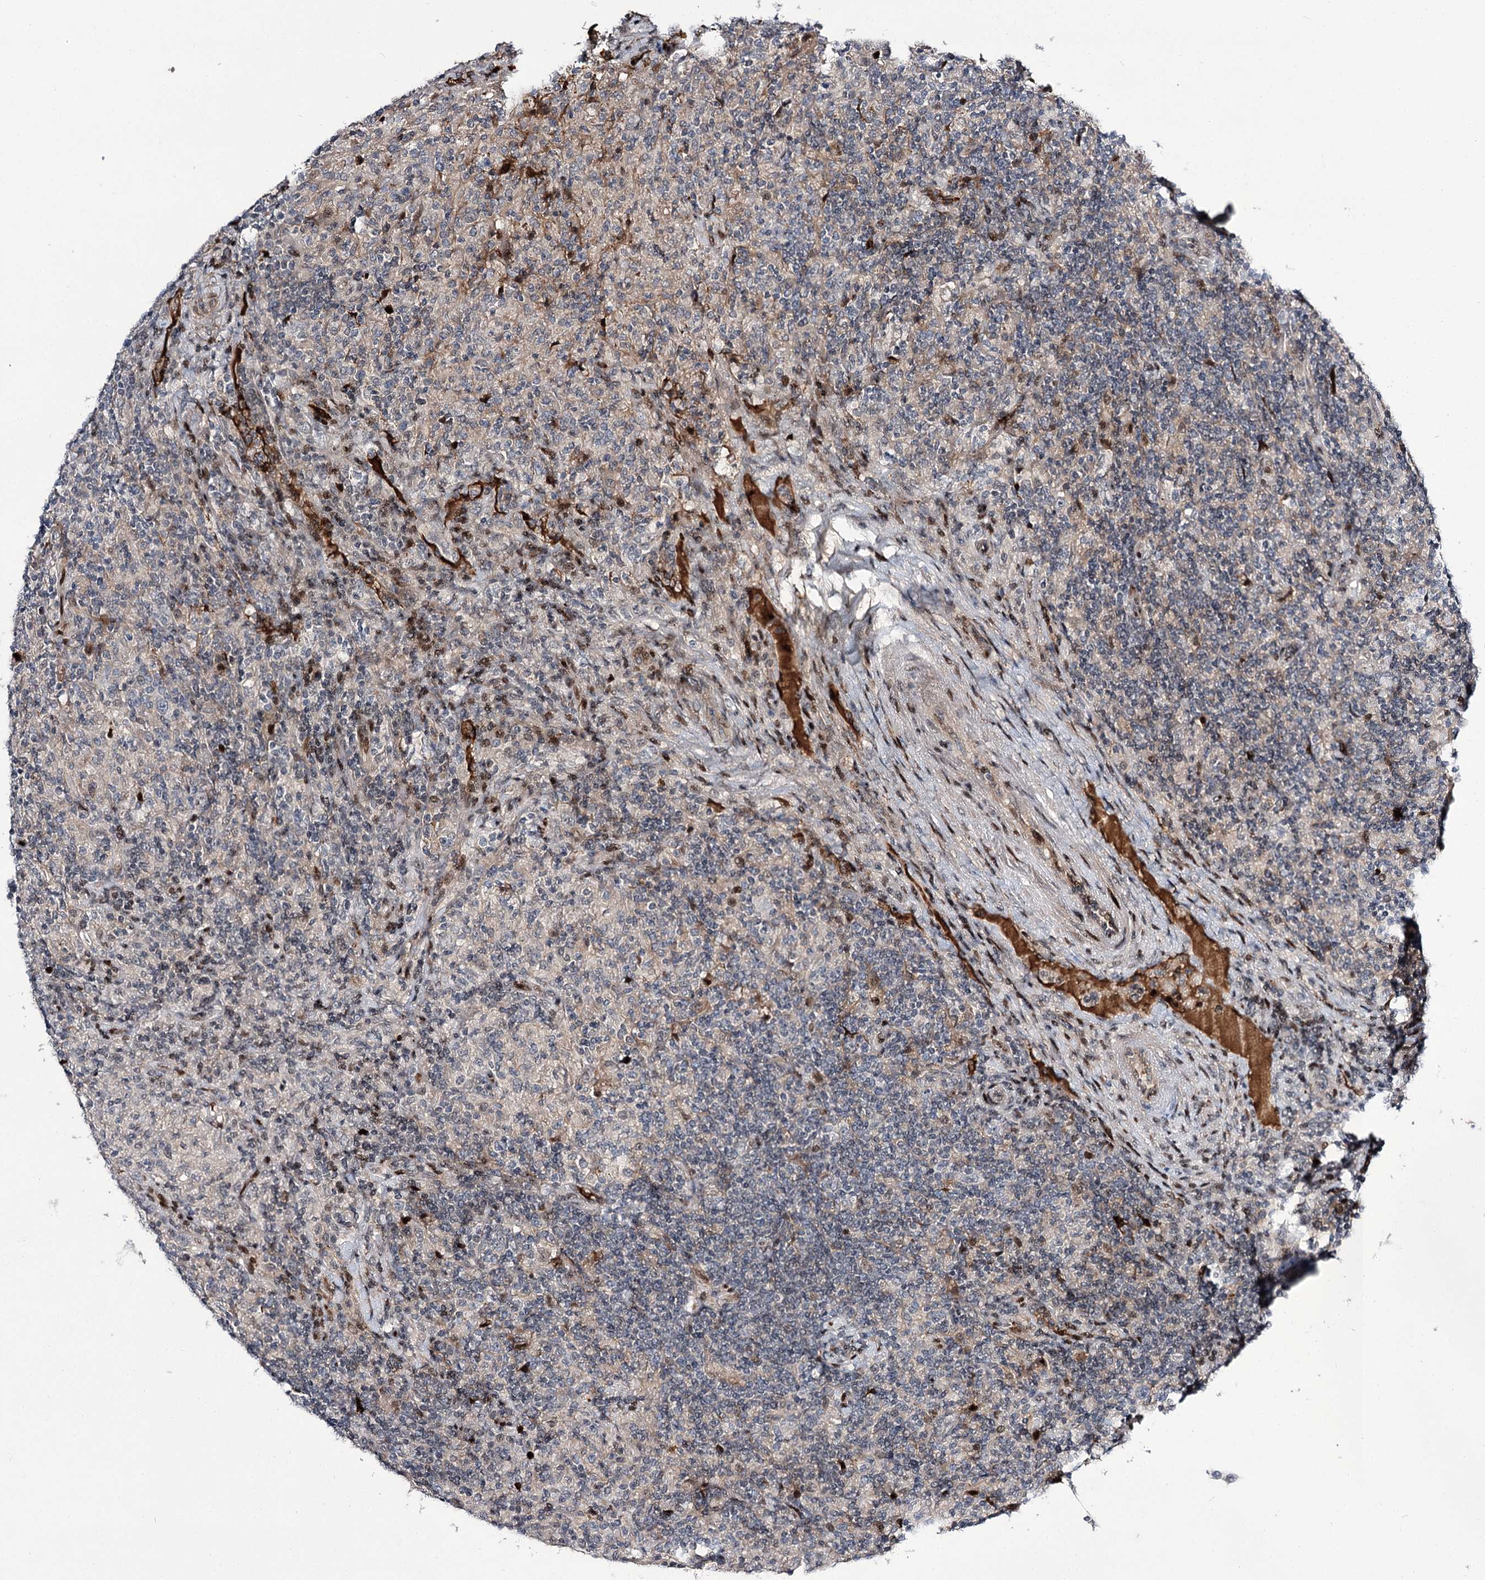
{"staining": {"intensity": "negative", "quantity": "none", "location": "none"}, "tissue": "lymphoma", "cell_type": "Tumor cells", "image_type": "cancer", "snomed": [{"axis": "morphology", "description": "Hodgkin's disease, NOS"}, {"axis": "topography", "description": "Lymph node"}], "caption": "The photomicrograph exhibits no significant positivity in tumor cells of Hodgkin's disease.", "gene": "ITFG2", "patient": {"sex": "male", "age": 70}}